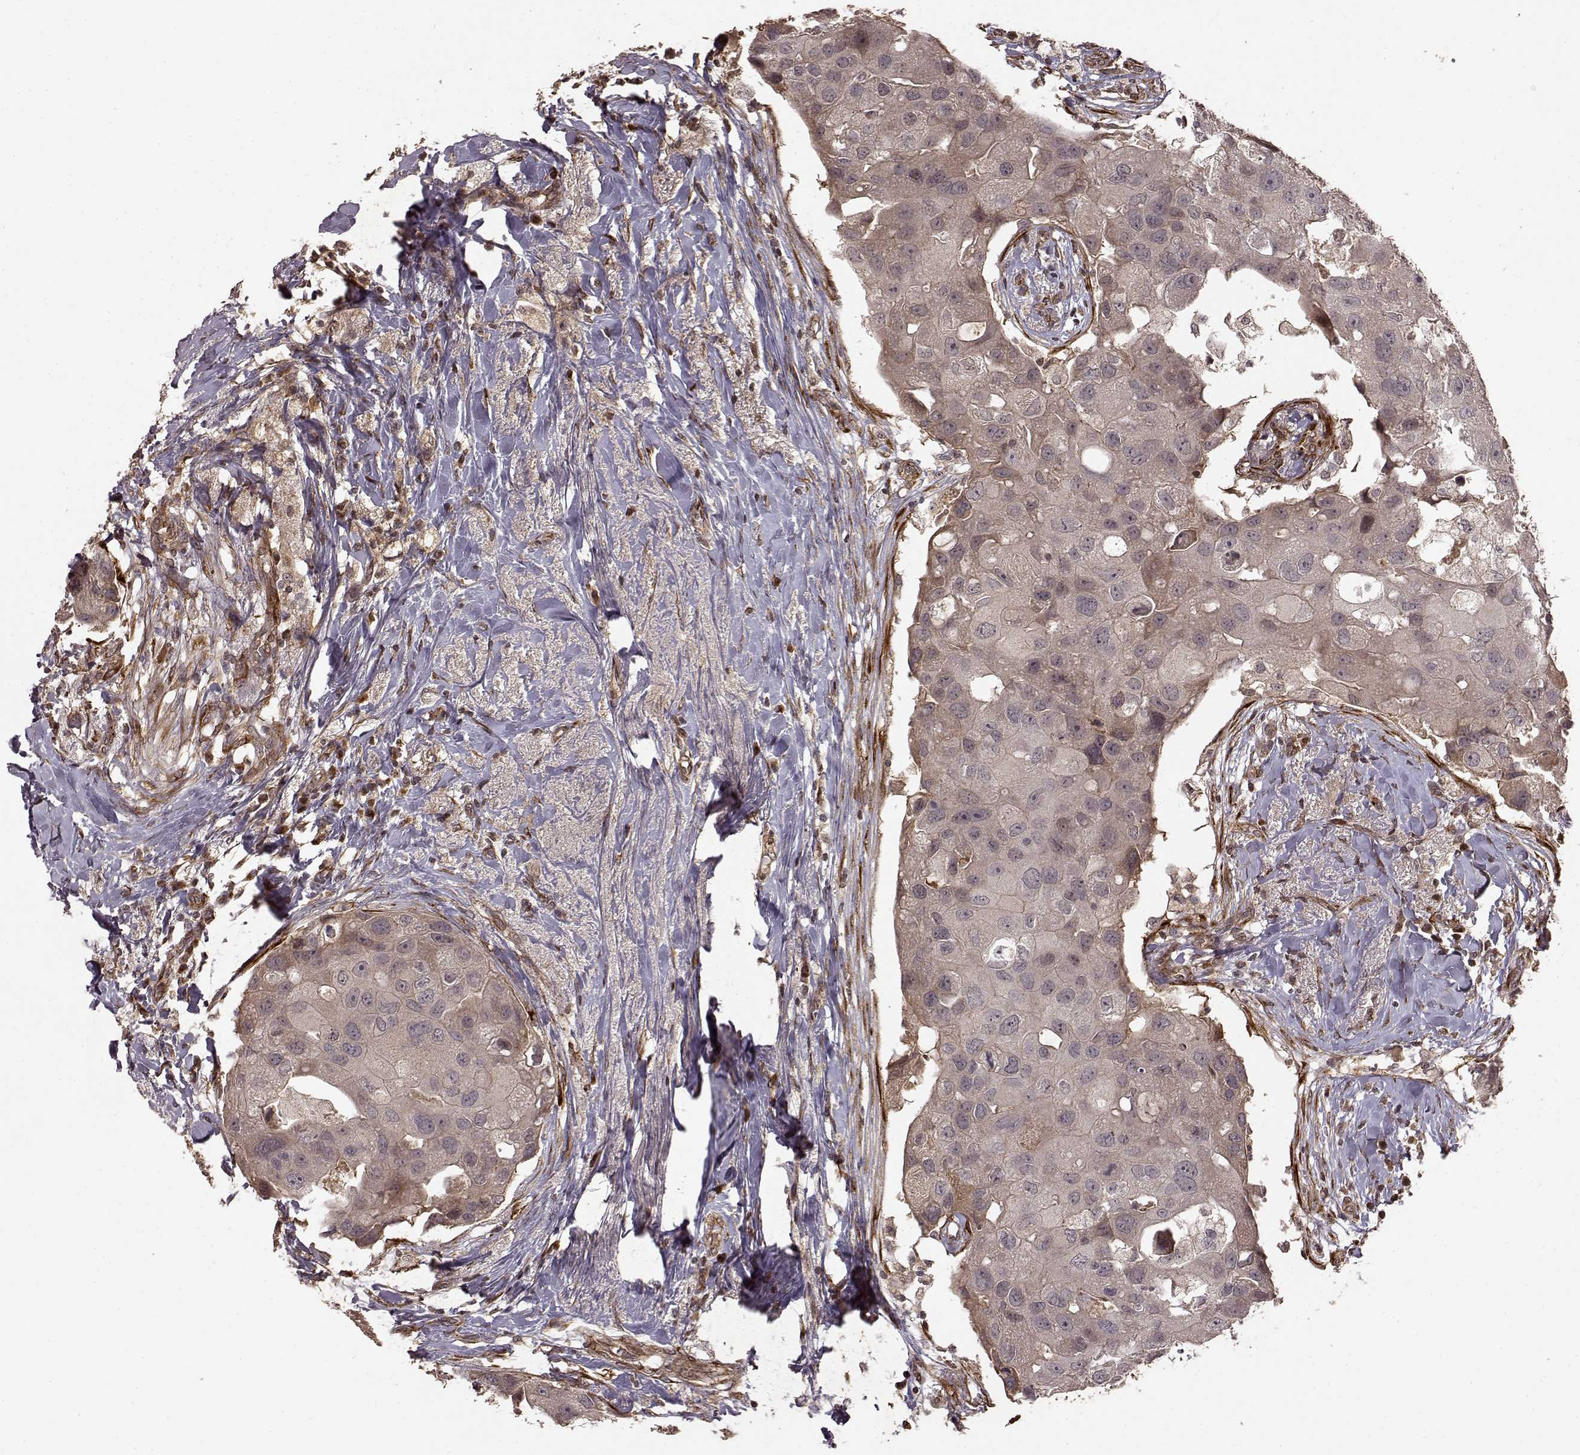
{"staining": {"intensity": "moderate", "quantity": "<25%", "location": "cytoplasmic/membranous"}, "tissue": "breast cancer", "cell_type": "Tumor cells", "image_type": "cancer", "snomed": [{"axis": "morphology", "description": "Duct carcinoma"}, {"axis": "topography", "description": "Breast"}], "caption": "Human breast cancer stained with a brown dye exhibits moderate cytoplasmic/membranous positive positivity in about <25% of tumor cells.", "gene": "FSTL1", "patient": {"sex": "female", "age": 43}}